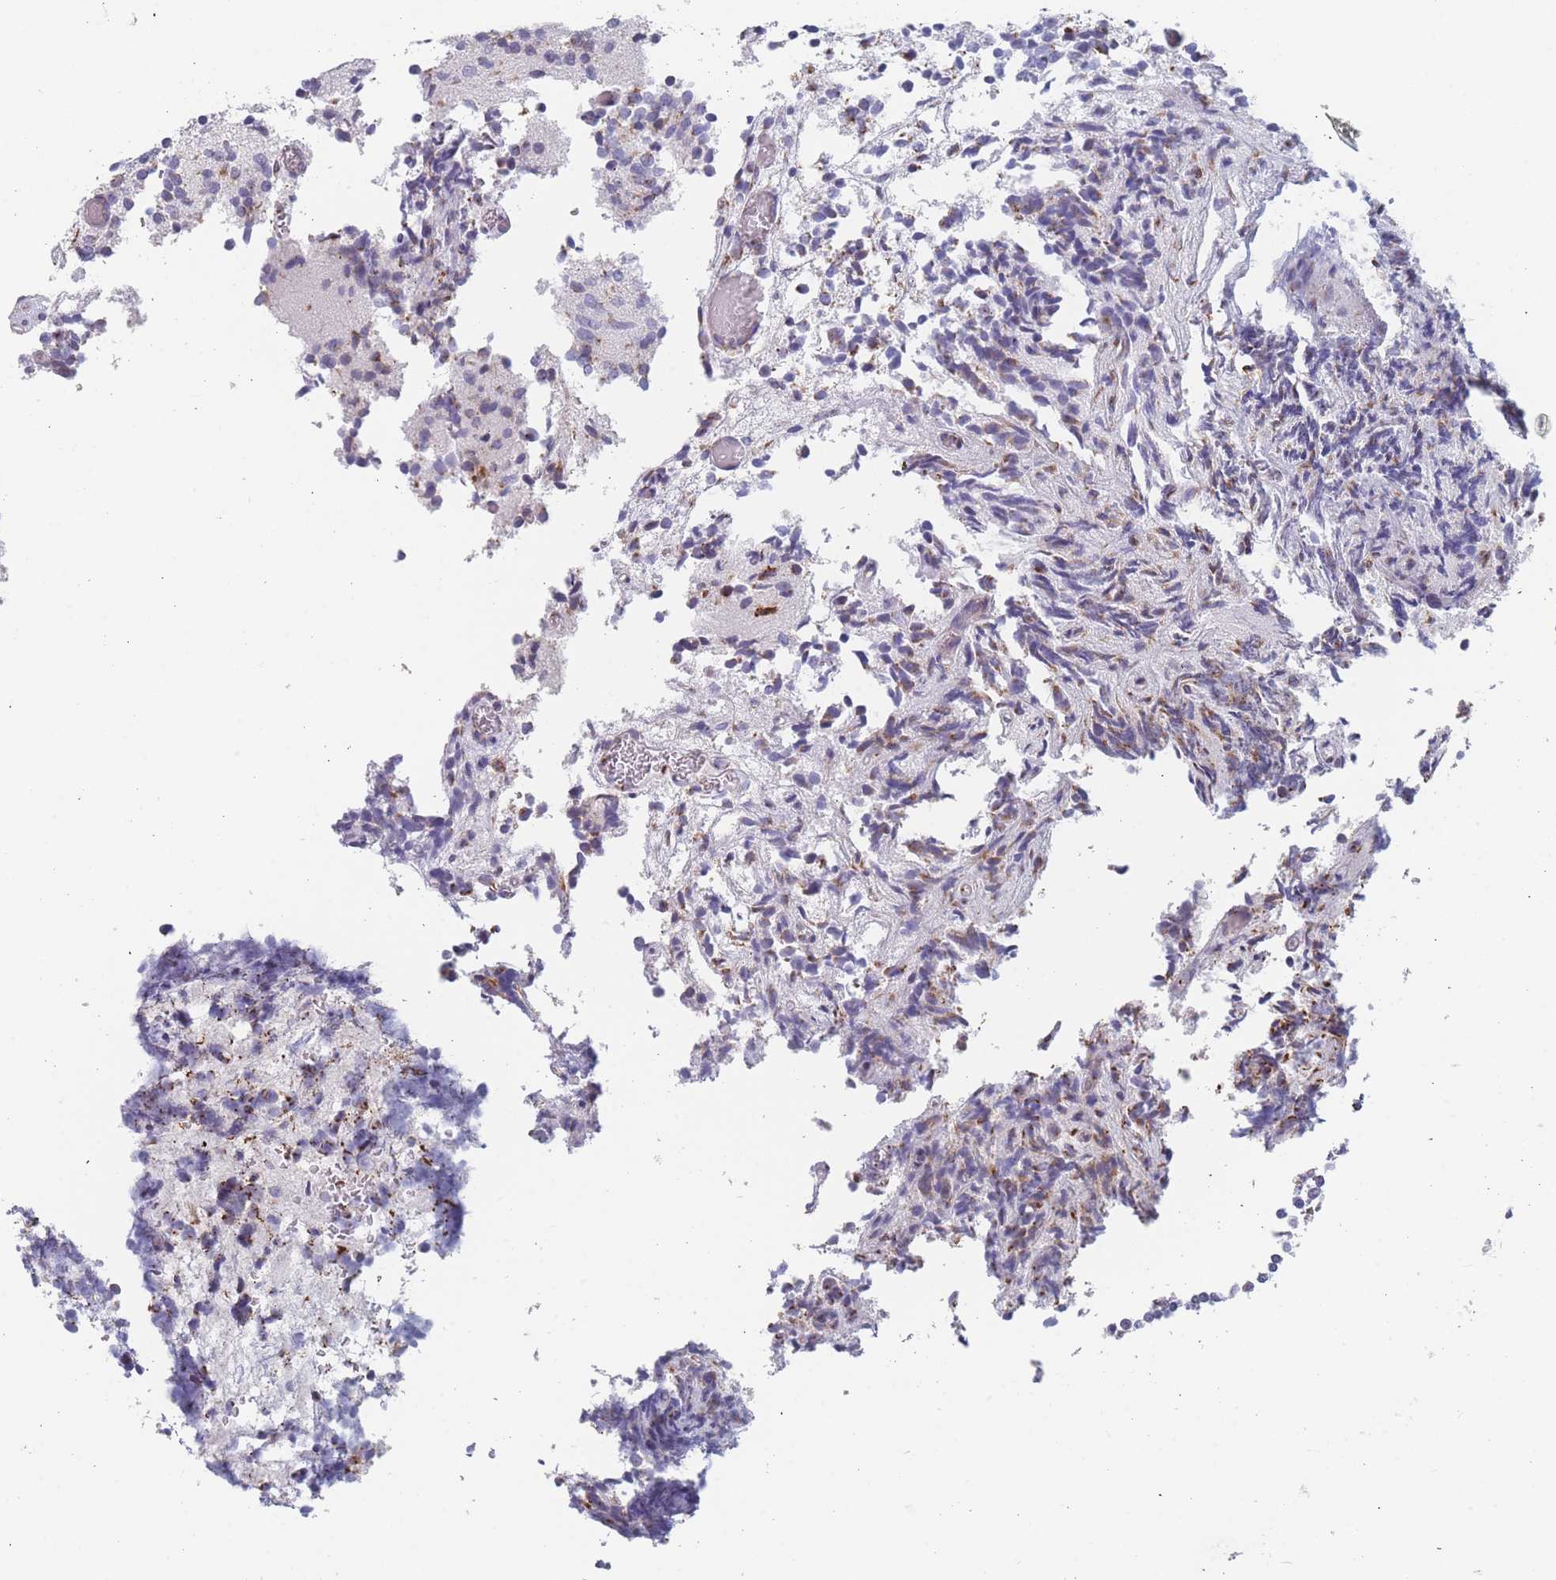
{"staining": {"intensity": "moderate", "quantity": "<25%", "location": "cytoplasmic/membranous"}, "tissue": "glioma", "cell_type": "Tumor cells", "image_type": "cancer", "snomed": [{"axis": "morphology", "description": "Glioma, malignant, Low grade"}, {"axis": "topography", "description": "Brain"}], "caption": "Immunohistochemical staining of low-grade glioma (malignant) demonstrates moderate cytoplasmic/membranous protein expression in approximately <25% of tumor cells.", "gene": "TMED10", "patient": {"sex": "female", "age": 1}}